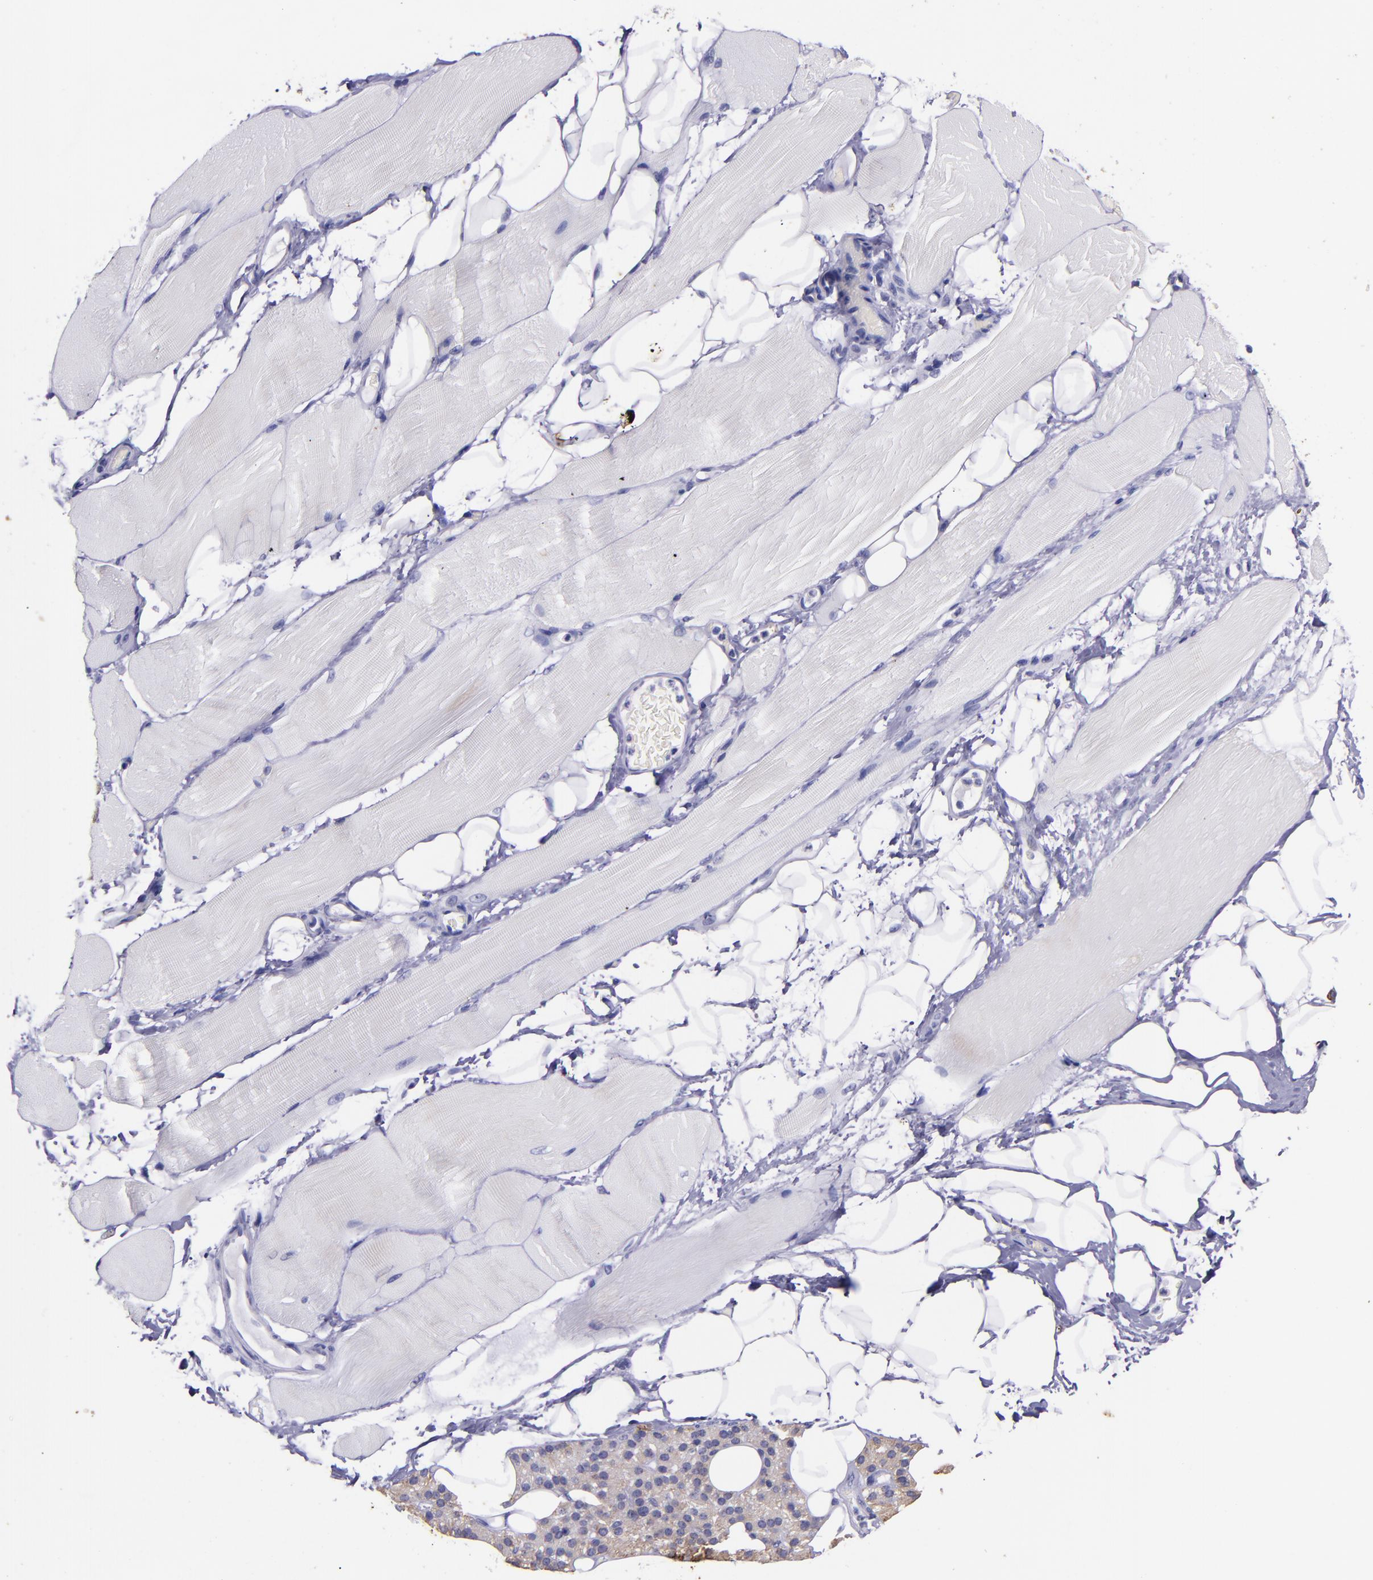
{"staining": {"intensity": "negative", "quantity": "none", "location": "none"}, "tissue": "skeletal muscle", "cell_type": "Myocytes", "image_type": "normal", "snomed": [{"axis": "morphology", "description": "Normal tissue, NOS"}, {"axis": "topography", "description": "Skeletal muscle"}, {"axis": "topography", "description": "Parathyroid gland"}], "caption": "This is an immunohistochemistry photomicrograph of normal skeletal muscle. There is no expression in myocytes.", "gene": "KRT4", "patient": {"sex": "female", "age": 37}}